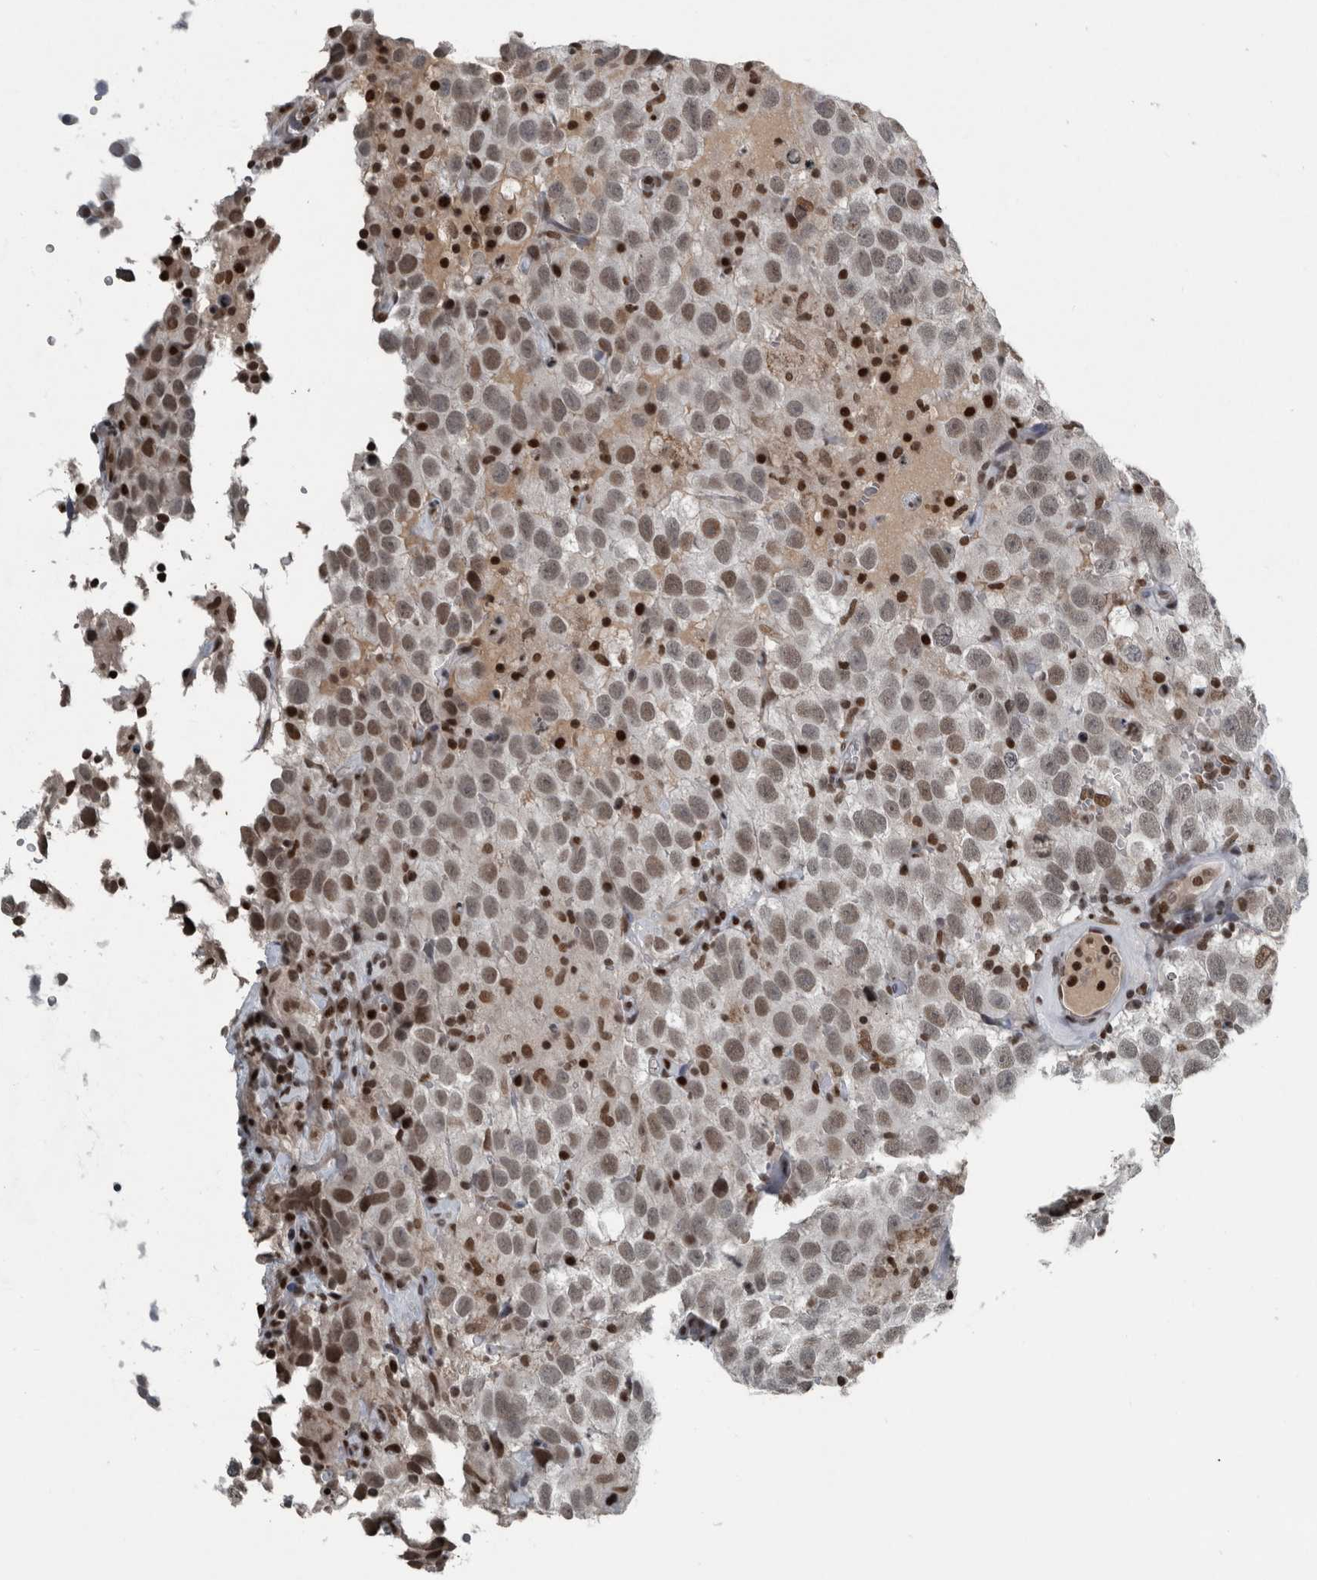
{"staining": {"intensity": "moderate", "quantity": ">75%", "location": "nuclear"}, "tissue": "testis cancer", "cell_type": "Tumor cells", "image_type": "cancer", "snomed": [{"axis": "morphology", "description": "Seminoma, NOS"}, {"axis": "topography", "description": "Testis"}], "caption": "The photomicrograph exhibits a brown stain indicating the presence of a protein in the nuclear of tumor cells in testis cancer.", "gene": "UNC50", "patient": {"sex": "male", "age": 41}}